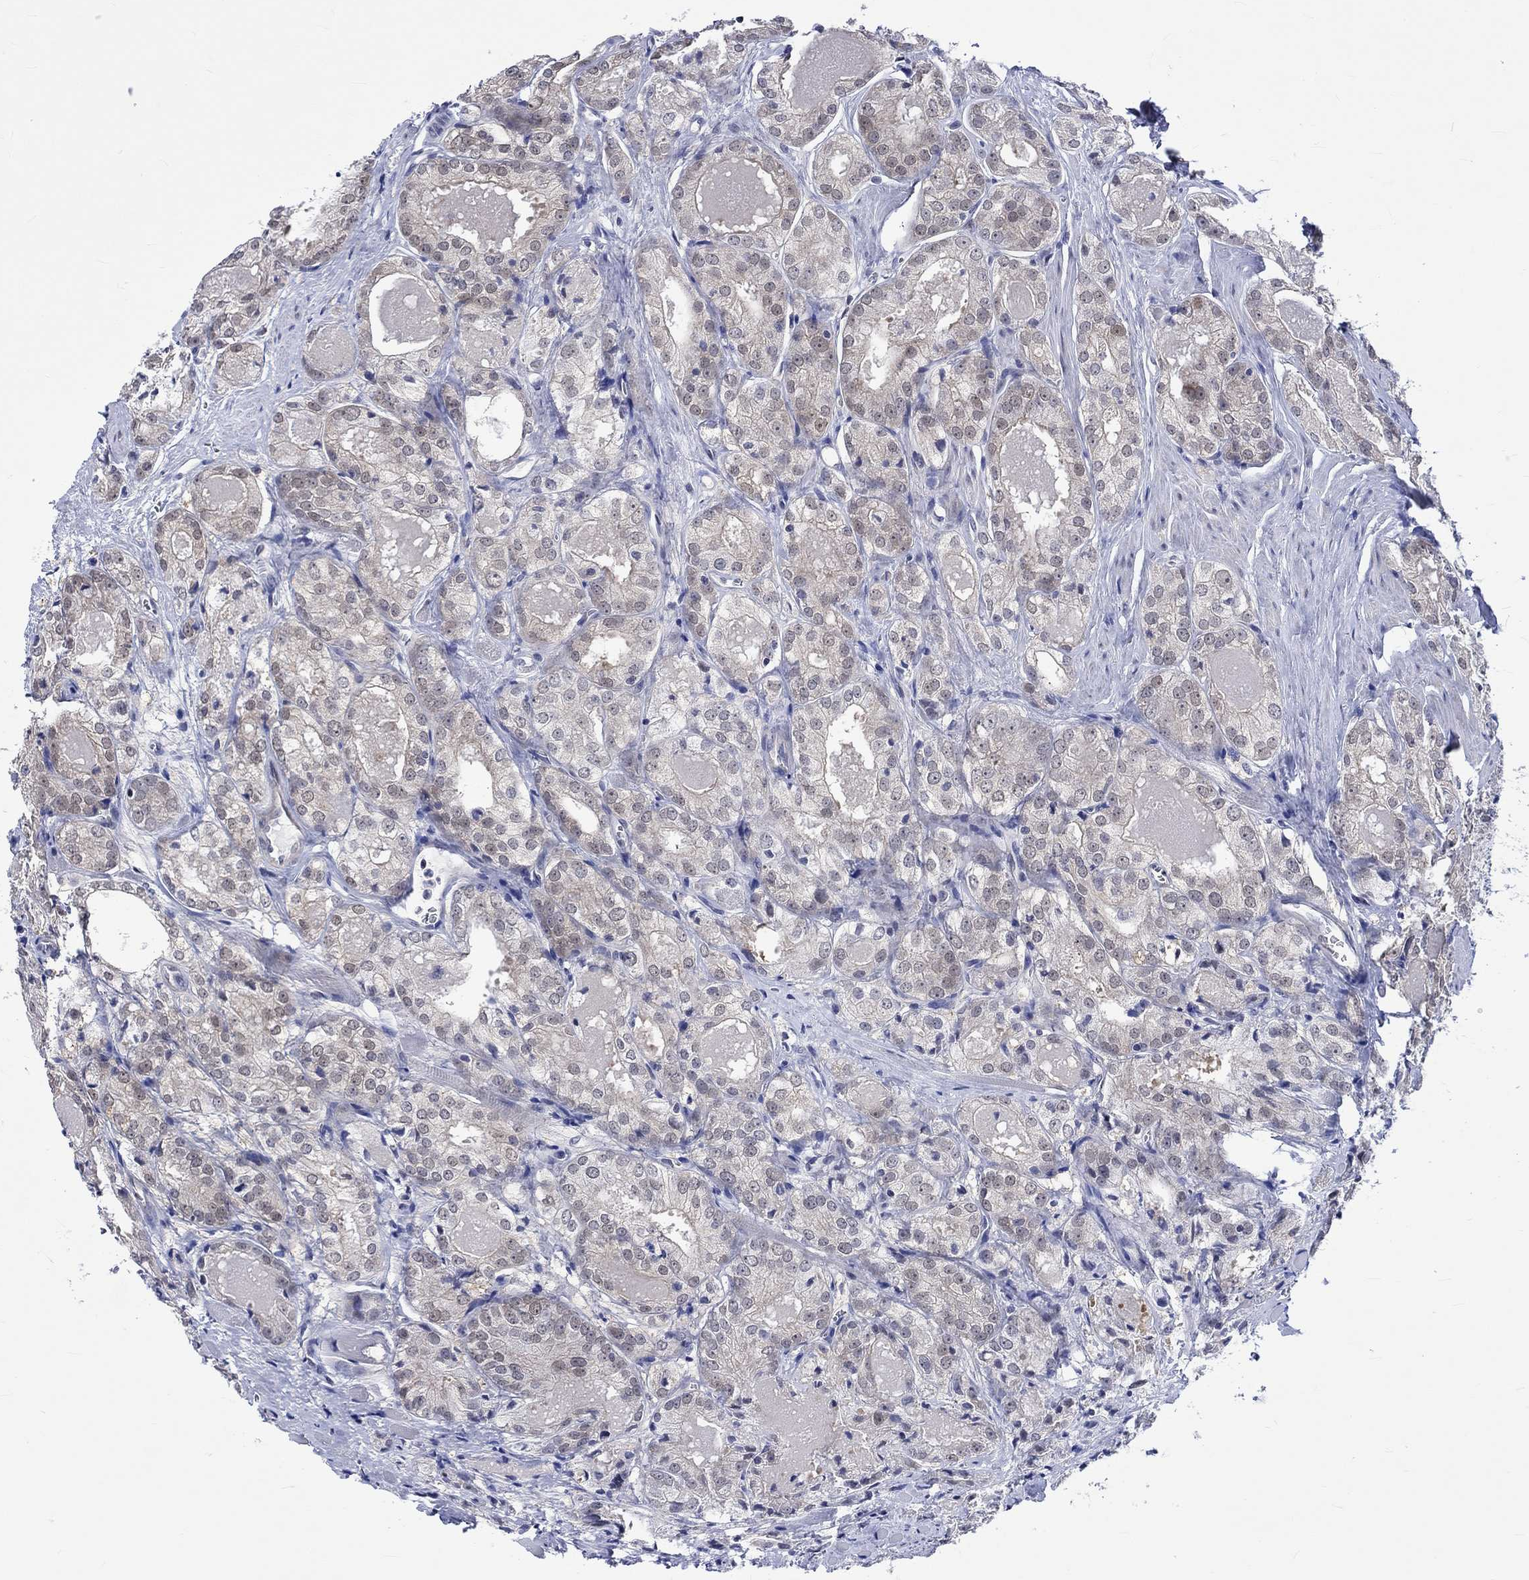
{"staining": {"intensity": "negative", "quantity": "none", "location": "none"}, "tissue": "prostate cancer", "cell_type": "Tumor cells", "image_type": "cancer", "snomed": [{"axis": "morphology", "description": "Adenocarcinoma, NOS"}, {"axis": "morphology", "description": "Adenocarcinoma, High grade"}, {"axis": "topography", "description": "Prostate"}], "caption": "Immunohistochemistry of prostate cancer (high-grade adenocarcinoma) exhibits no expression in tumor cells.", "gene": "E2F8", "patient": {"sex": "male", "age": 70}}